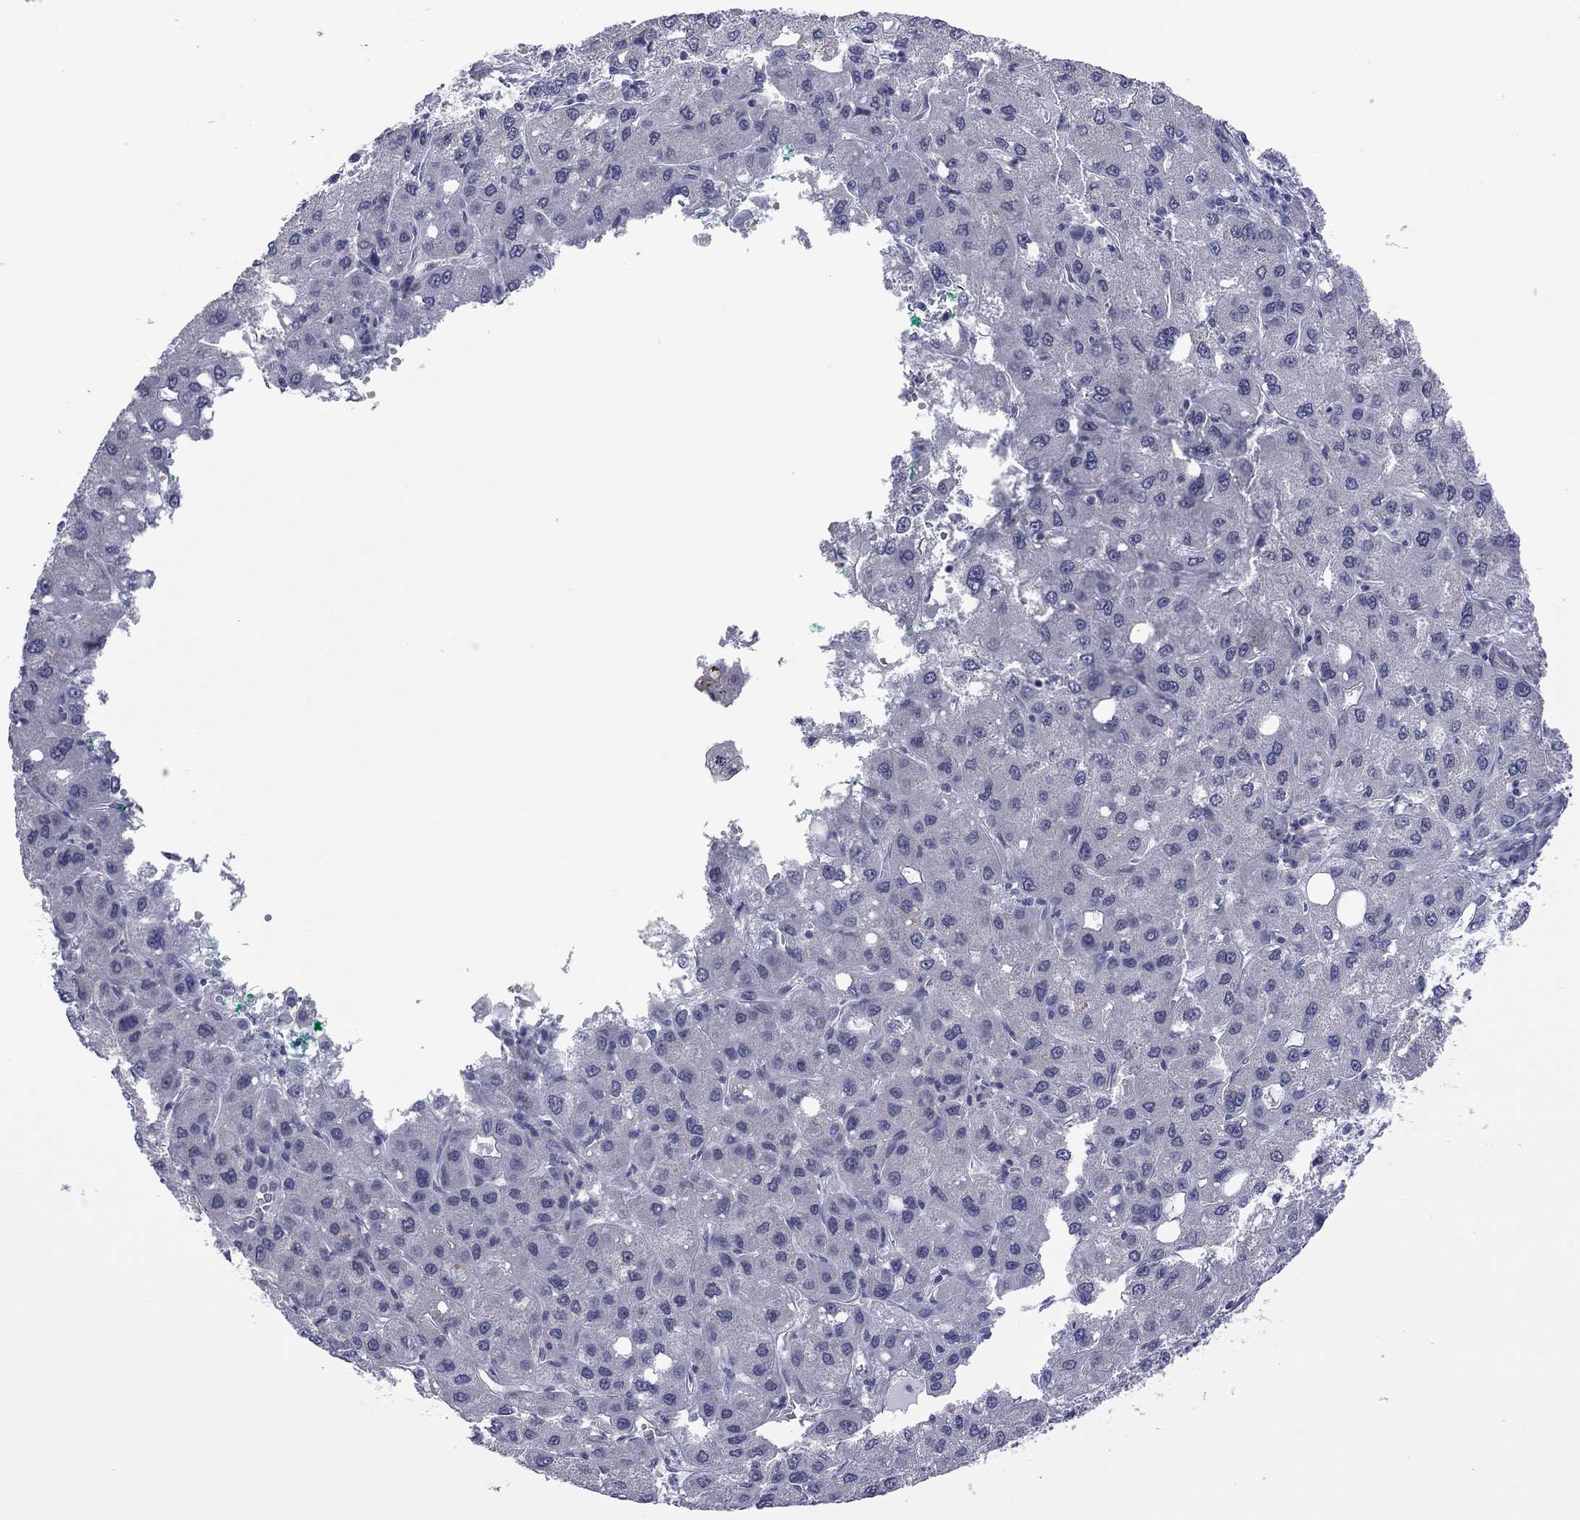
{"staining": {"intensity": "negative", "quantity": "none", "location": "none"}, "tissue": "liver cancer", "cell_type": "Tumor cells", "image_type": "cancer", "snomed": [{"axis": "morphology", "description": "Carcinoma, Hepatocellular, NOS"}, {"axis": "topography", "description": "Liver"}], "caption": "A high-resolution histopathology image shows immunohistochemistry (IHC) staining of liver cancer, which shows no significant staining in tumor cells.", "gene": "POU5F2", "patient": {"sex": "male", "age": 73}}